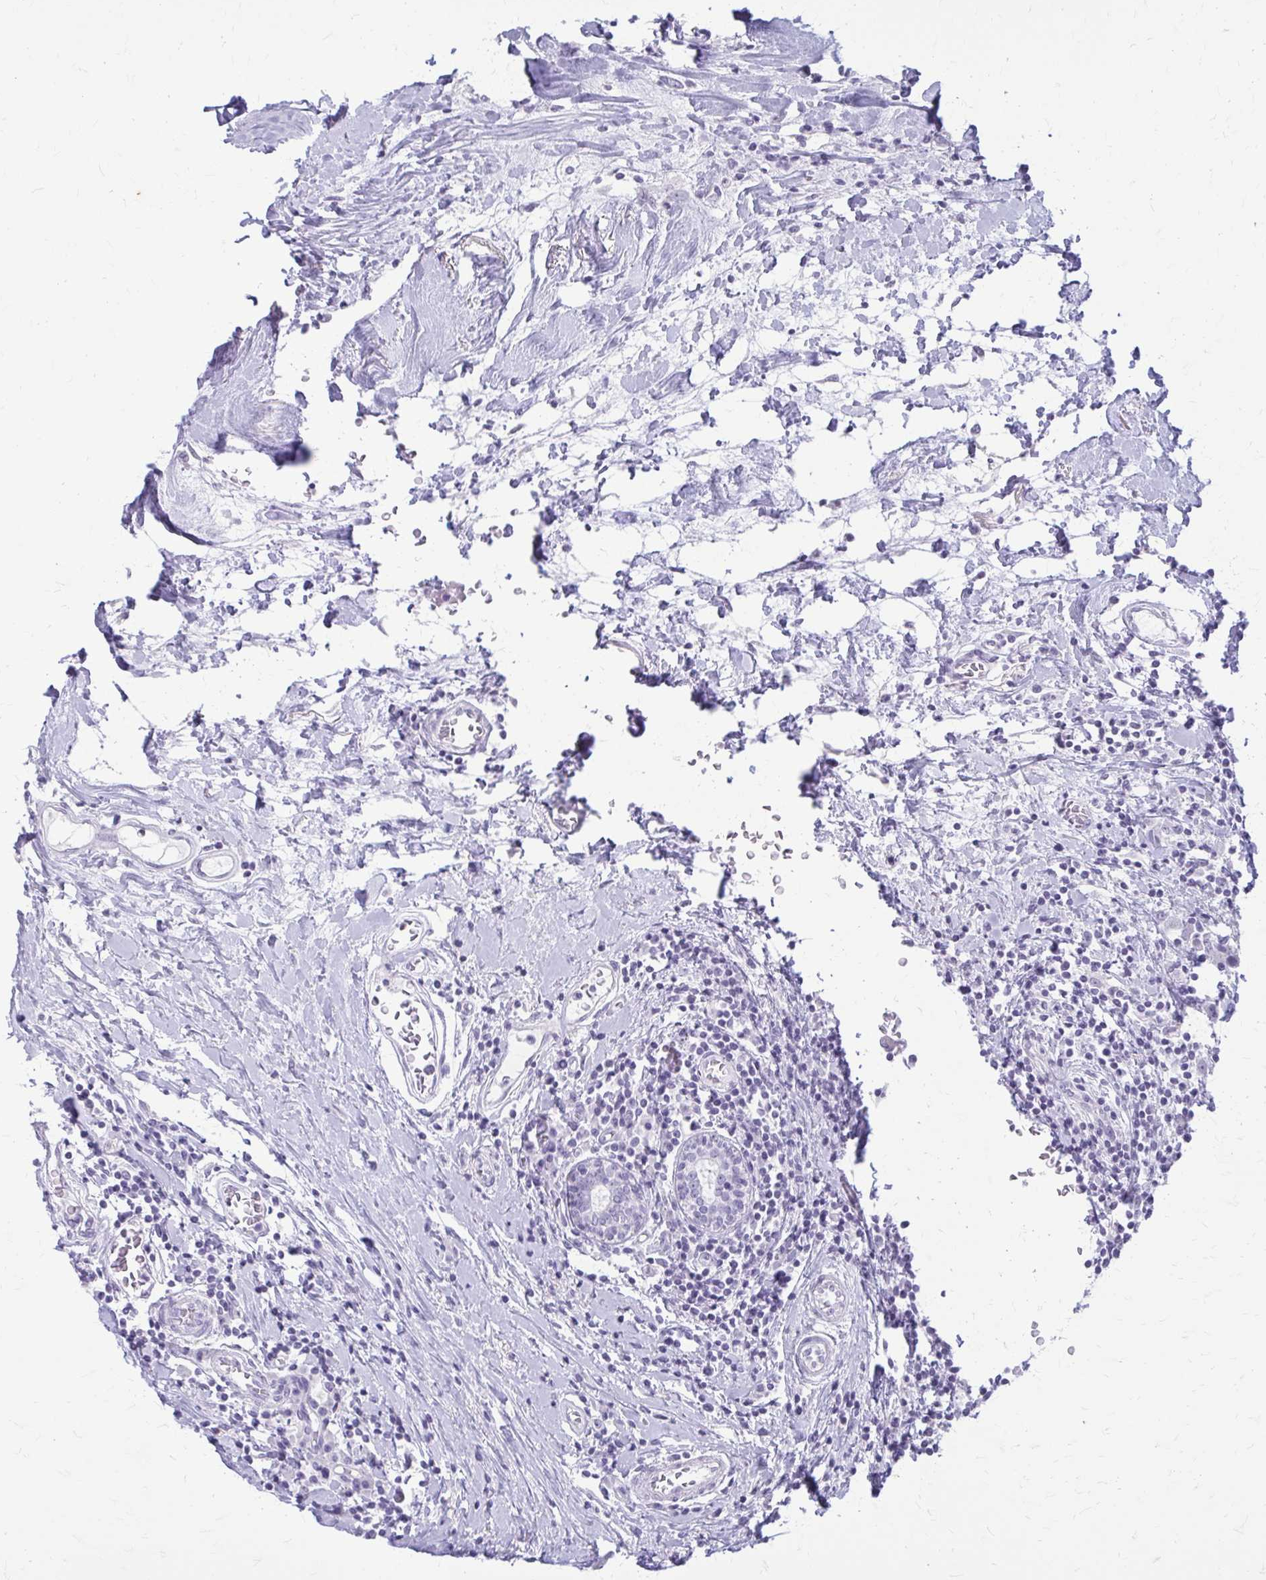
{"staining": {"intensity": "negative", "quantity": "none", "location": "none"}, "tissue": "breast cancer", "cell_type": "Tumor cells", "image_type": "cancer", "snomed": [{"axis": "morphology", "description": "Duct carcinoma"}, {"axis": "topography", "description": "Breast"}], "caption": "Micrograph shows no protein expression in tumor cells of intraductal carcinoma (breast) tissue.", "gene": "KRT5", "patient": {"sex": "female", "age": 61}}